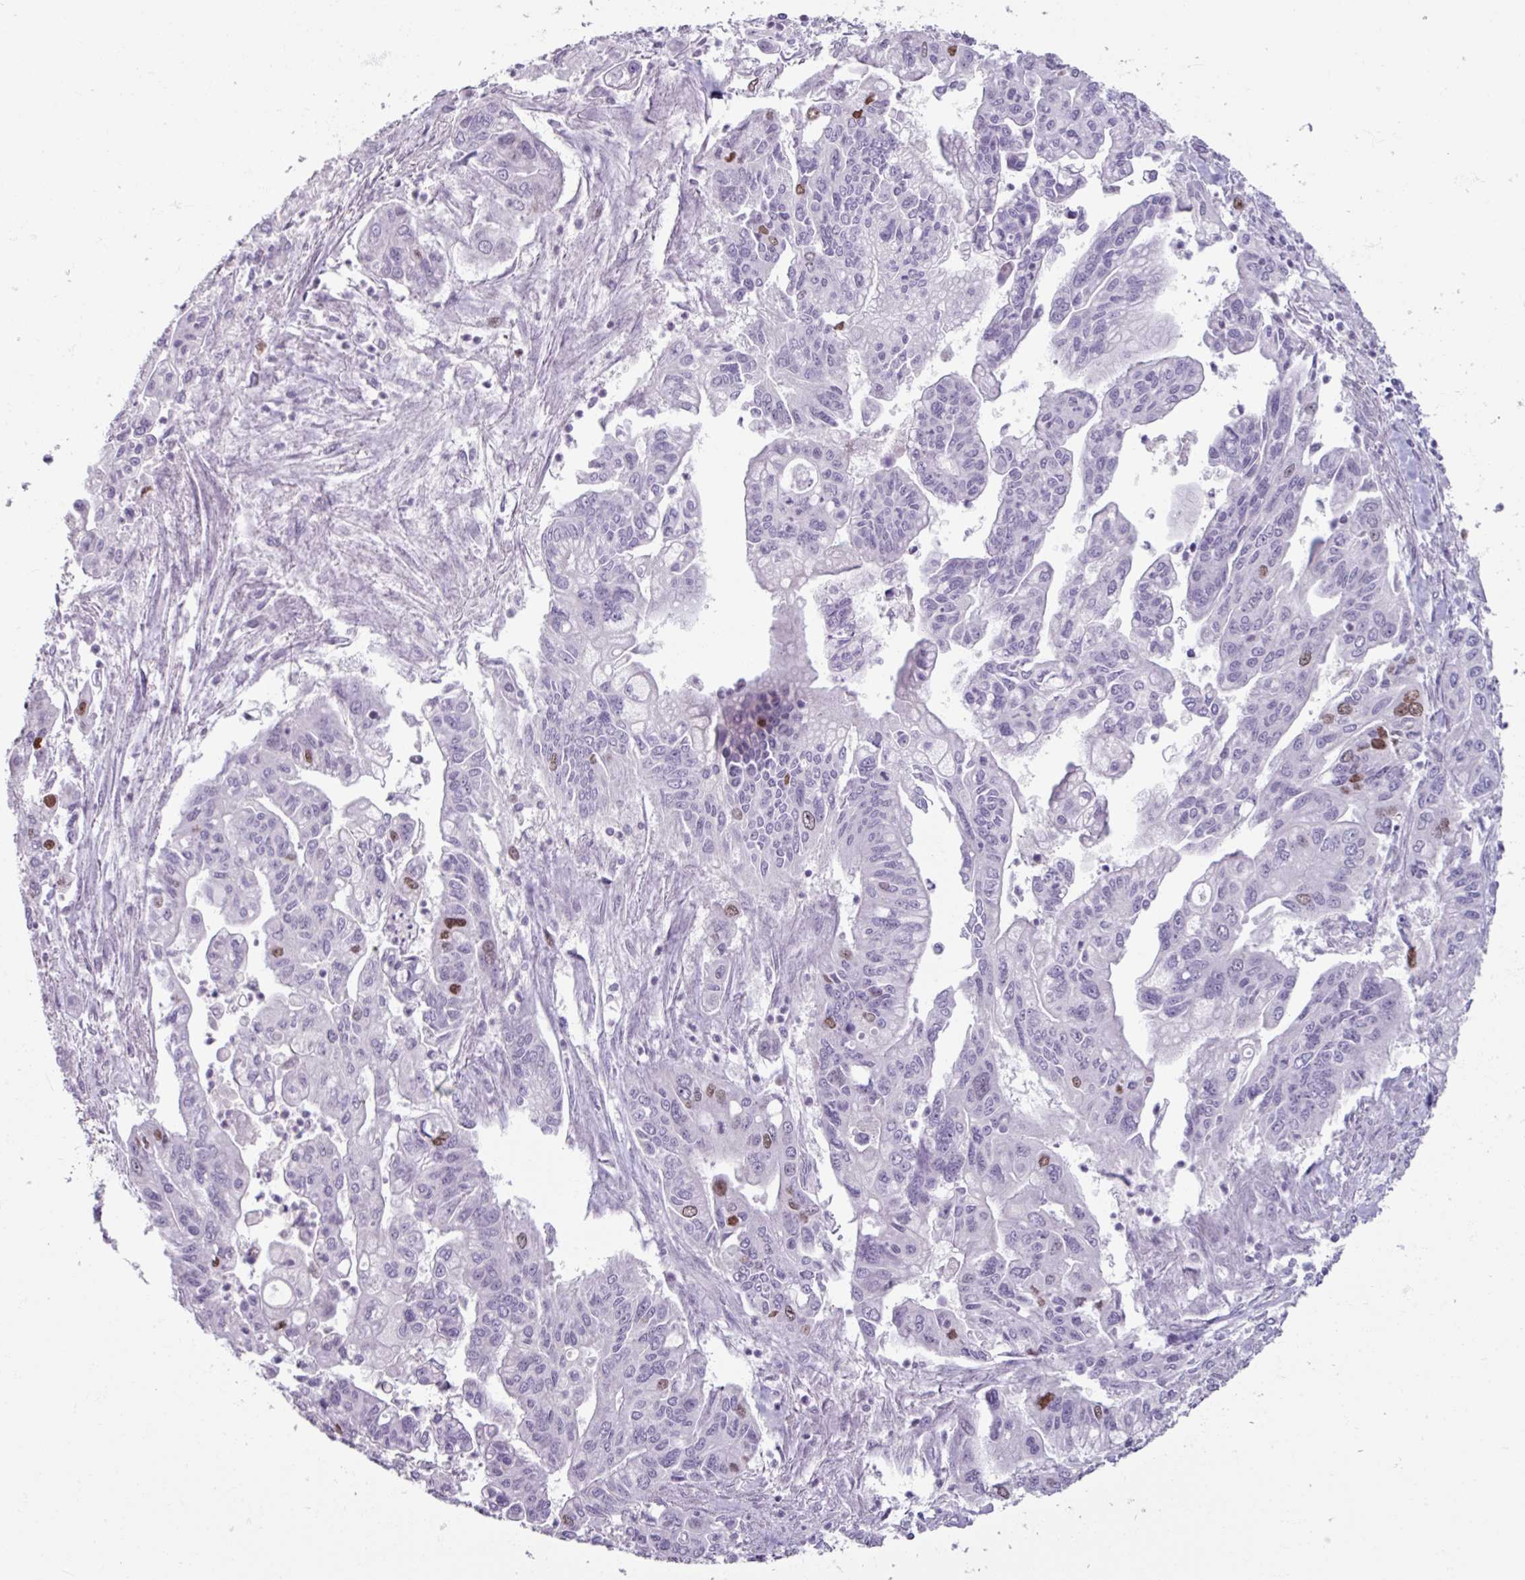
{"staining": {"intensity": "moderate", "quantity": "<25%", "location": "nuclear"}, "tissue": "pancreatic cancer", "cell_type": "Tumor cells", "image_type": "cancer", "snomed": [{"axis": "morphology", "description": "Adenocarcinoma, NOS"}, {"axis": "topography", "description": "Pancreas"}], "caption": "Adenocarcinoma (pancreatic) stained with IHC displays moderate nuclear staining in approximately <25% of tumor cells.", "gene": "ATAD2", "patient": {"sex": "male", "age": 62}}